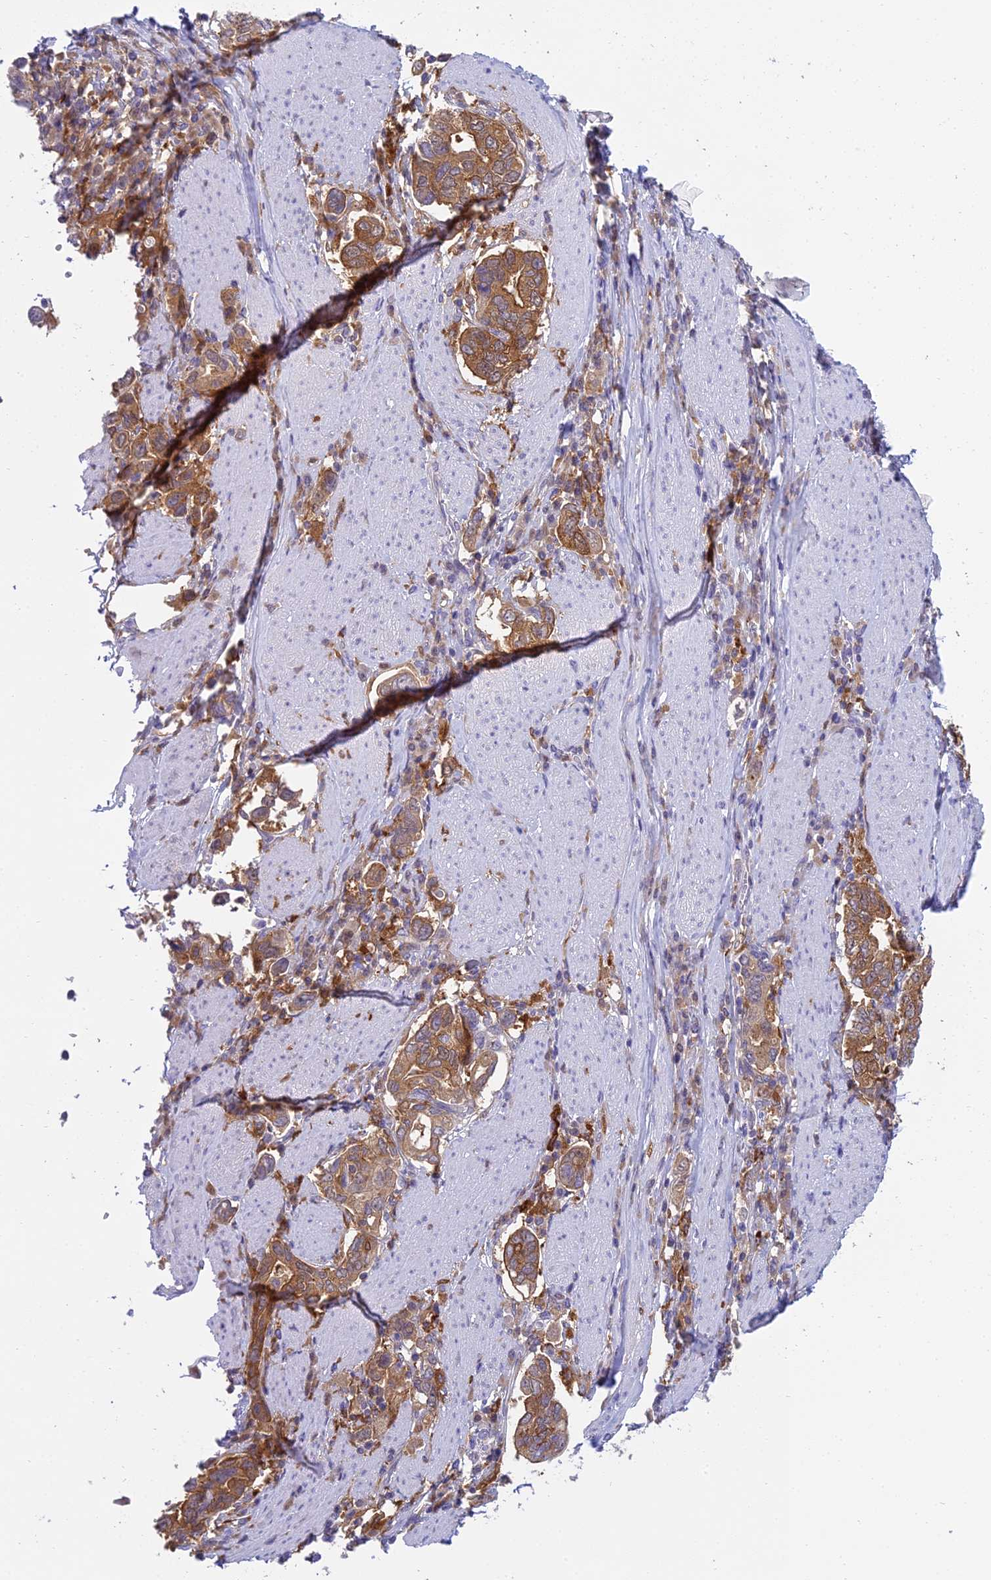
{"staining": {"intensity": "moderate", "quantity": ">75%", "location": "cytoplasmic/membranous"}, "tissue": "stomach cancer", "cell_type": "Tumor cells", "image_type": "cancer", "snomed": [{"axis": "morphology", "description": "Adenocarcinoma, NOS"}, {"axis": "topography", "description": "Stomach, upper"}, {"axis": "topography", "description": "Stomach"}], "caption": "Immunohistochemical staining of human stomach cancer (adenocarcinoma) exhibits medium levels of moderate cytoplasmic/membranous expression in approximately >75% of tumor cells.", "gene": "UBE2G1", "patient": {"sex": "male", "age": 62}}